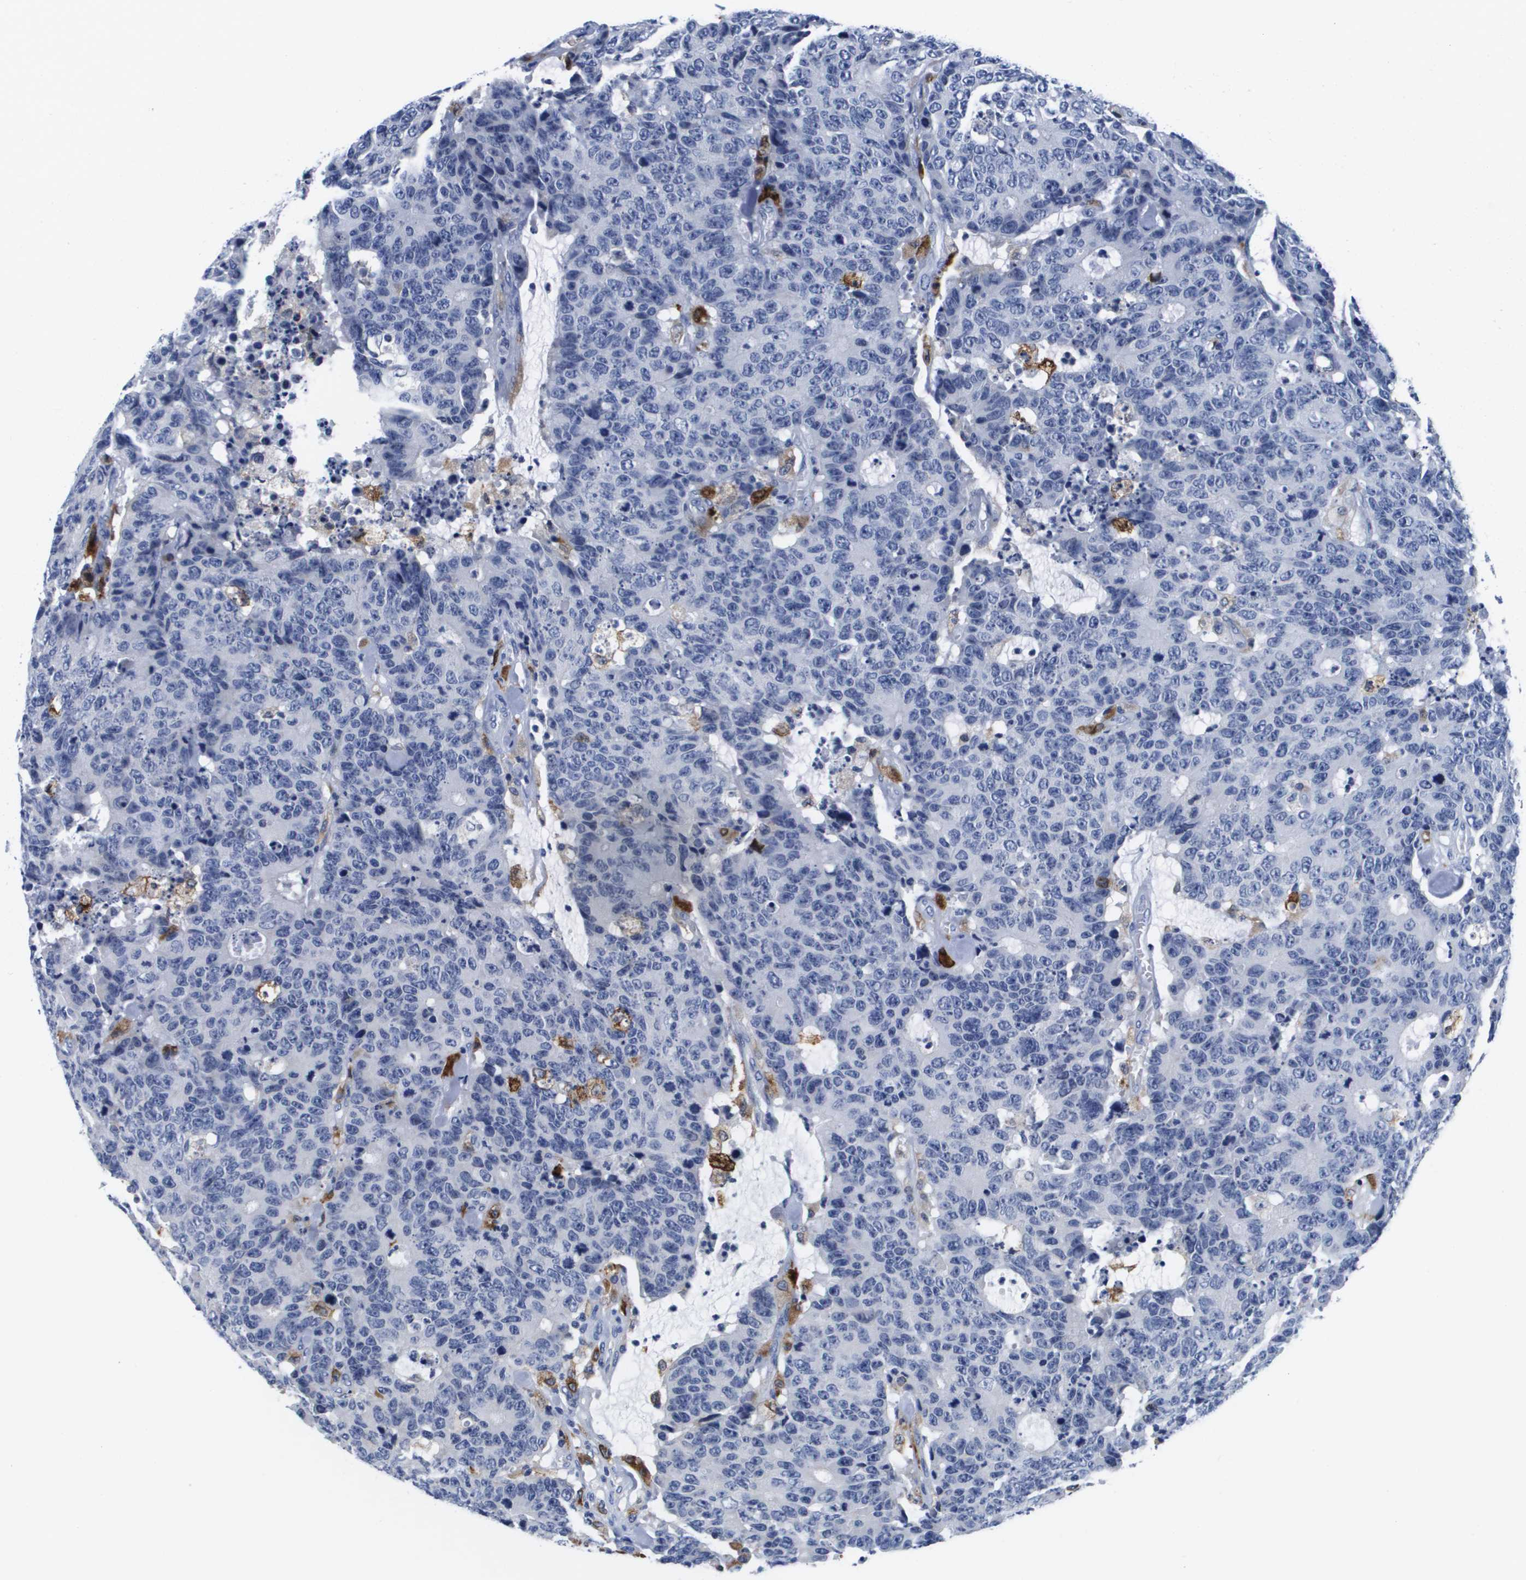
{"staining": {"intensity": "negative", "quantity": "none", "location": "none"}, "tissue": "colorectal cancer", "cell_type": "Tumor cells", "image_type": "cancer", "snomed": [{"axis": "morphology", "description": "Adenocarcinoma, NOS"}, {"axis": "topography", "description": "Colon"}], "caption": "Tumor cells are negative for protein expression in human colorectal cancer.", "gene": "HMOX1", "patient": {"sex": "female", "age": 86}}